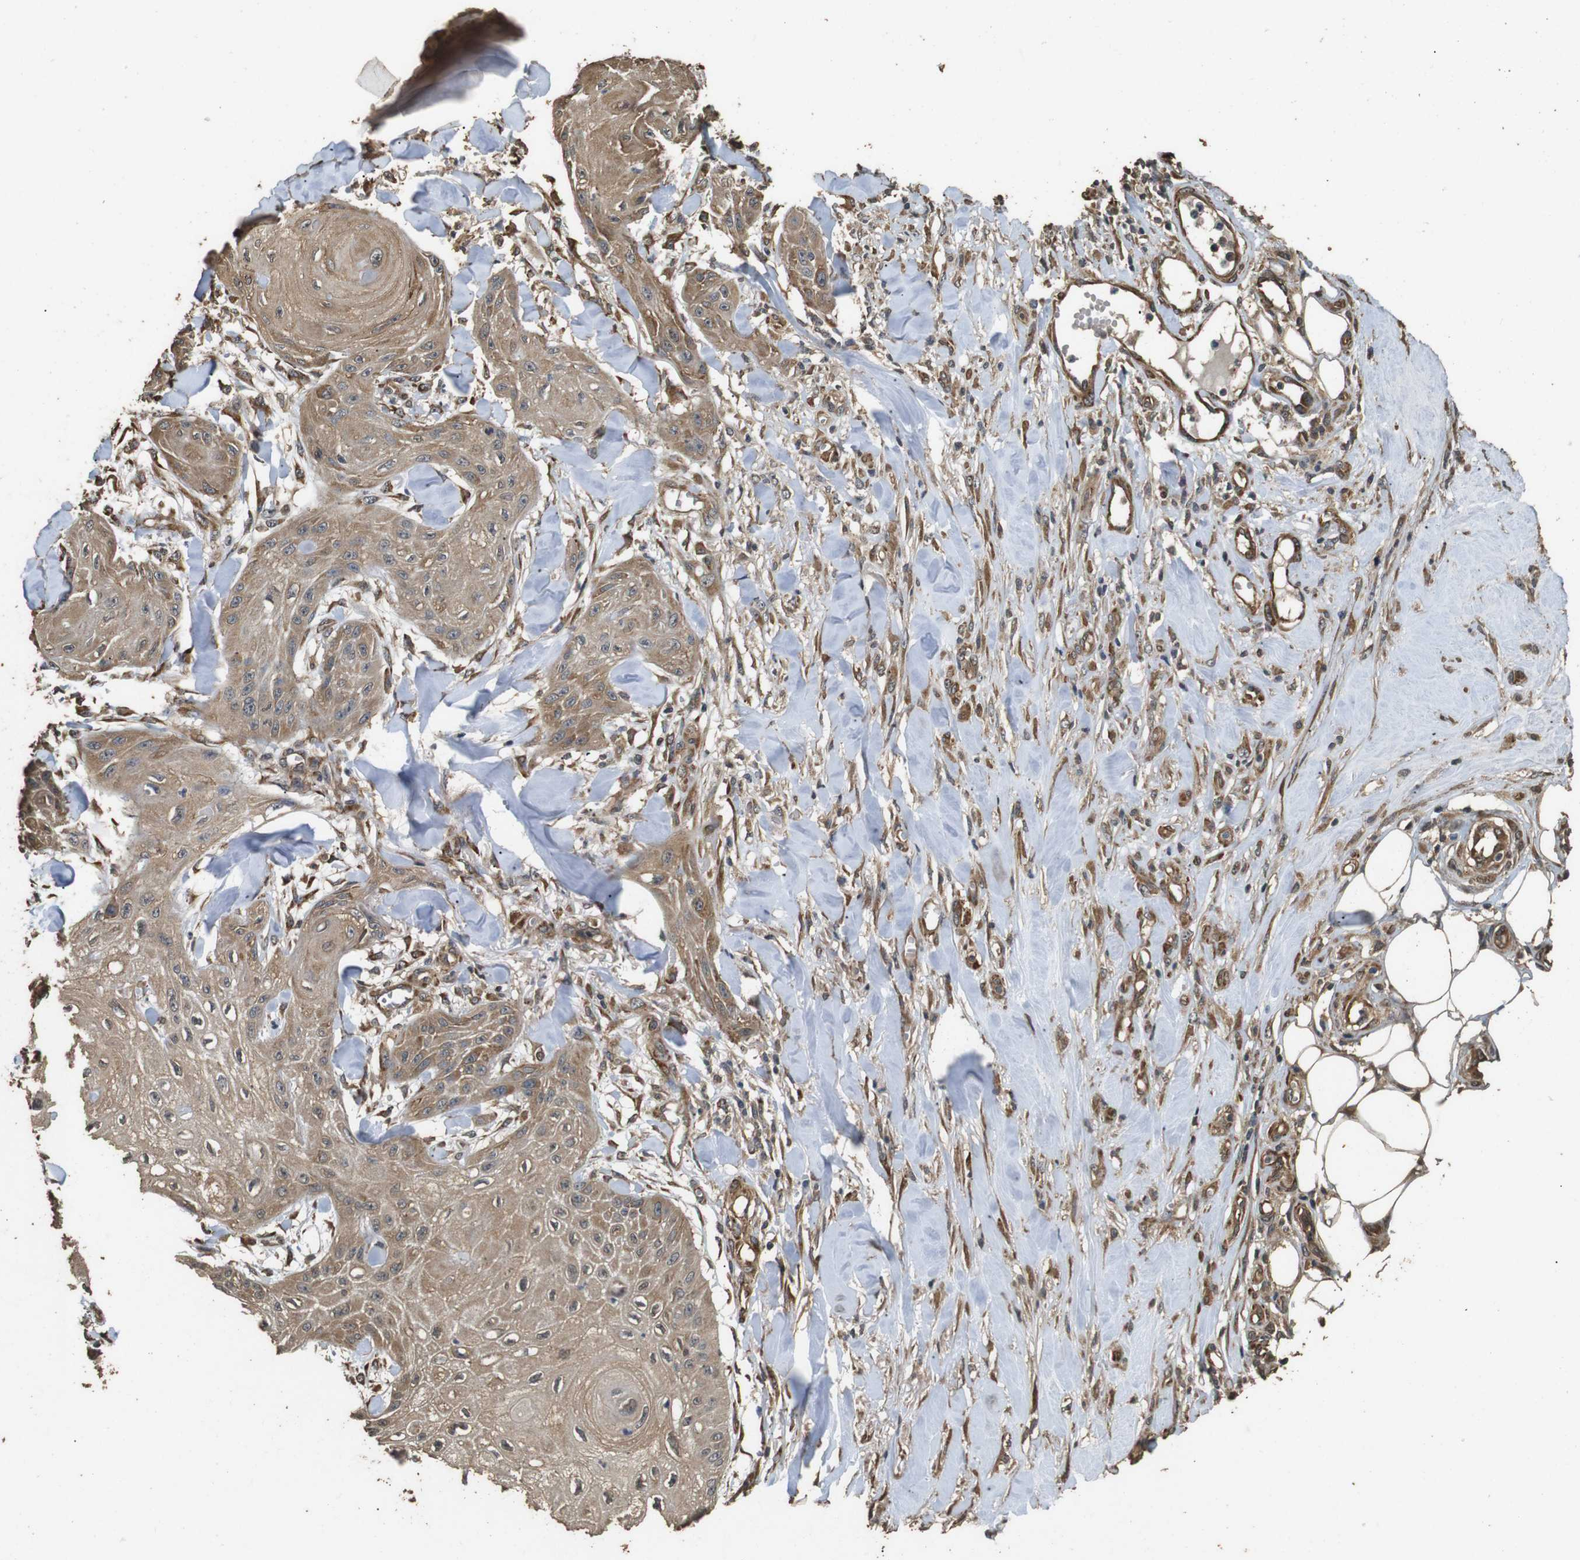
{"staining": {"intensity": "moderate", "quantity": ">75%", "location": "cytoplasmic/membranous,nuclear"}, "tissue": "skin cancer", "cell_type": "Tumor cells", "image_type": "cancer", "snomed": [{"axis": "morphology", "description": "Squamous cell carcinoma, NOS"}, {"axis": "topography", "description": "Skin"}], "caption": "Protein analysis of squamous cell carcinoma (skin) tissue demonstrates moderate cytoplasmic/membranous and nuclear staining in approximately >75% of tumor cells.", "gene": "CNPY4", "patient": {"sex": "male", "age": 74}}